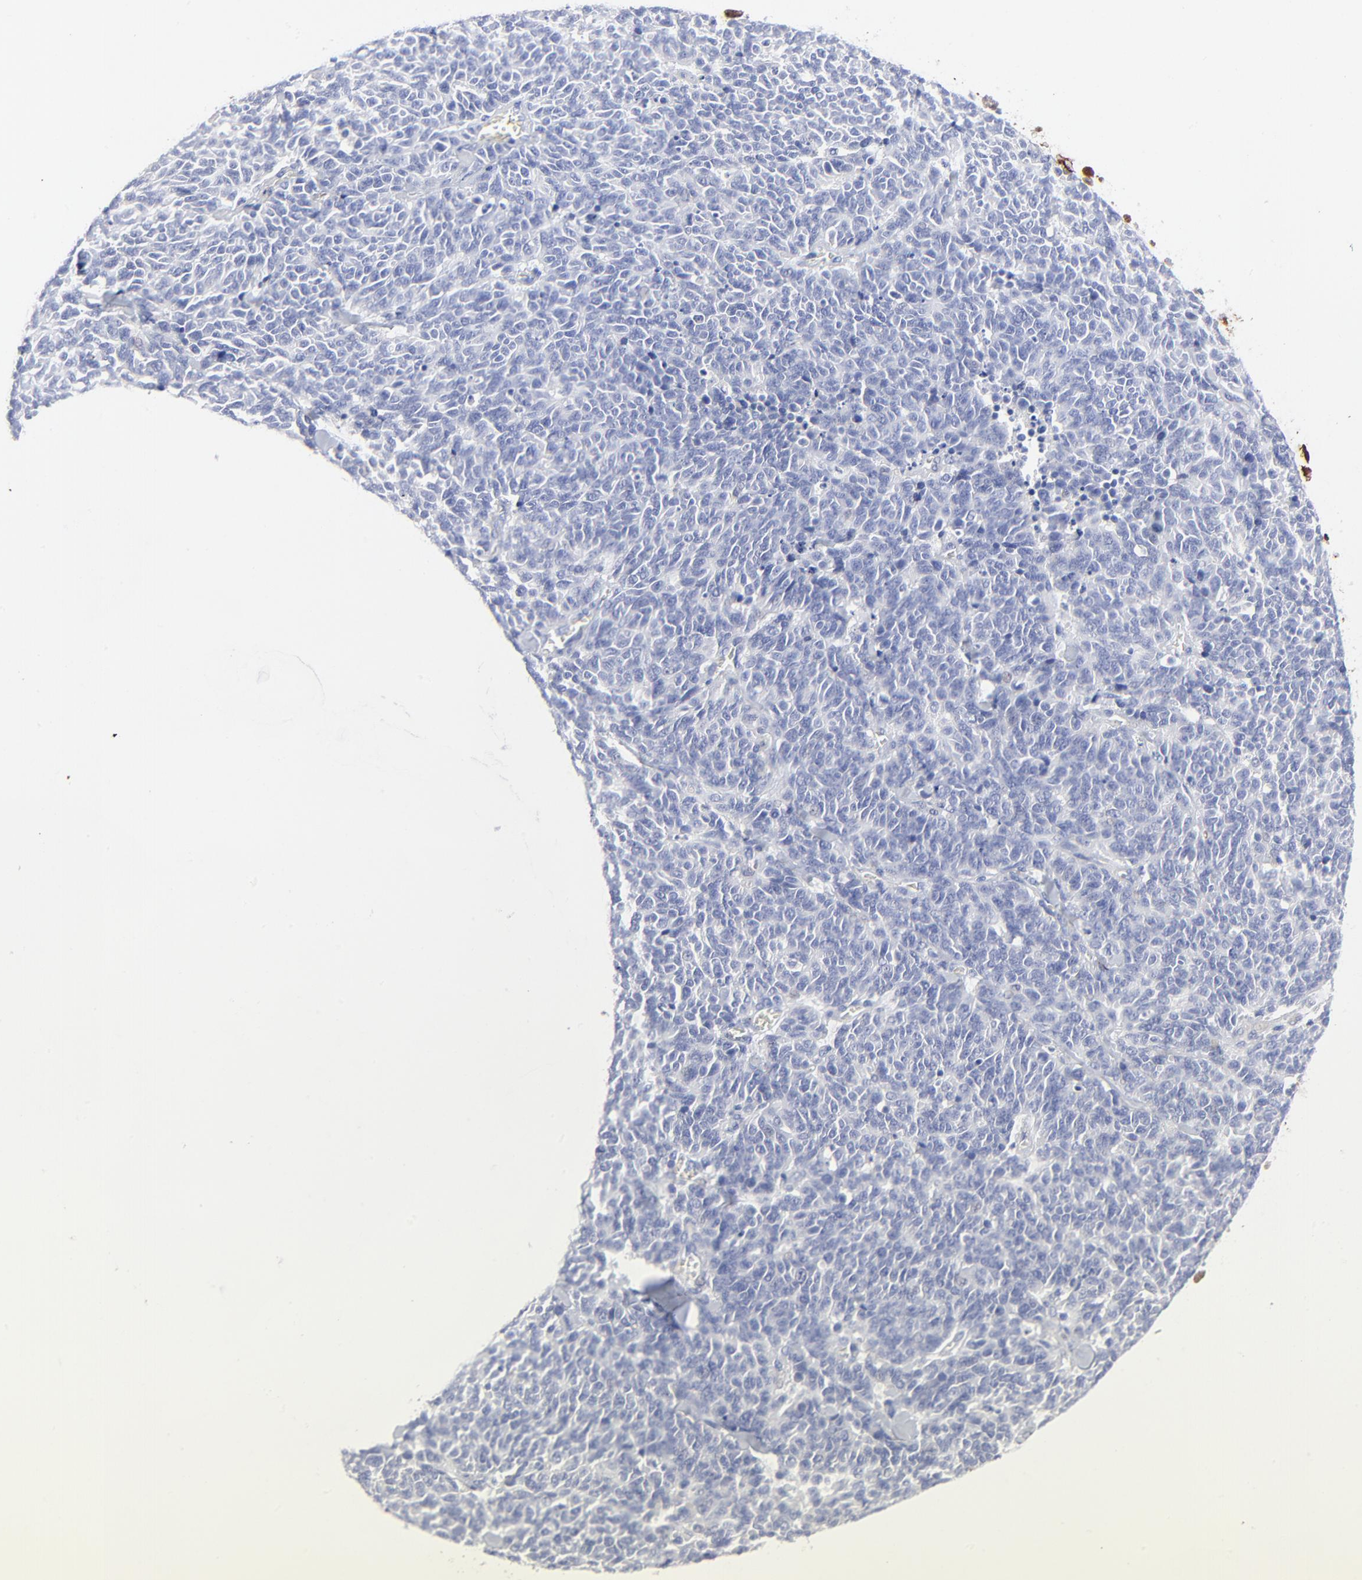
{"staining": {"intensity": "negative", "quantity": "none", "location": "none"}, "tissue": "lung cancer", "cell_type": "Tumor cells", "image_type": "cancer", "snomed": [{"axis": "morphology", "description": "Neoplasm, malignant, NOS"}, {"axis": "topography", "description": "Lung"}], "caption": "Immunohistochemistry (IHC) of lung cancer demonstrates no positivity in tumor cells.", "gene": "FBLN2", "patient": {"sex": "female", "age": 58}}